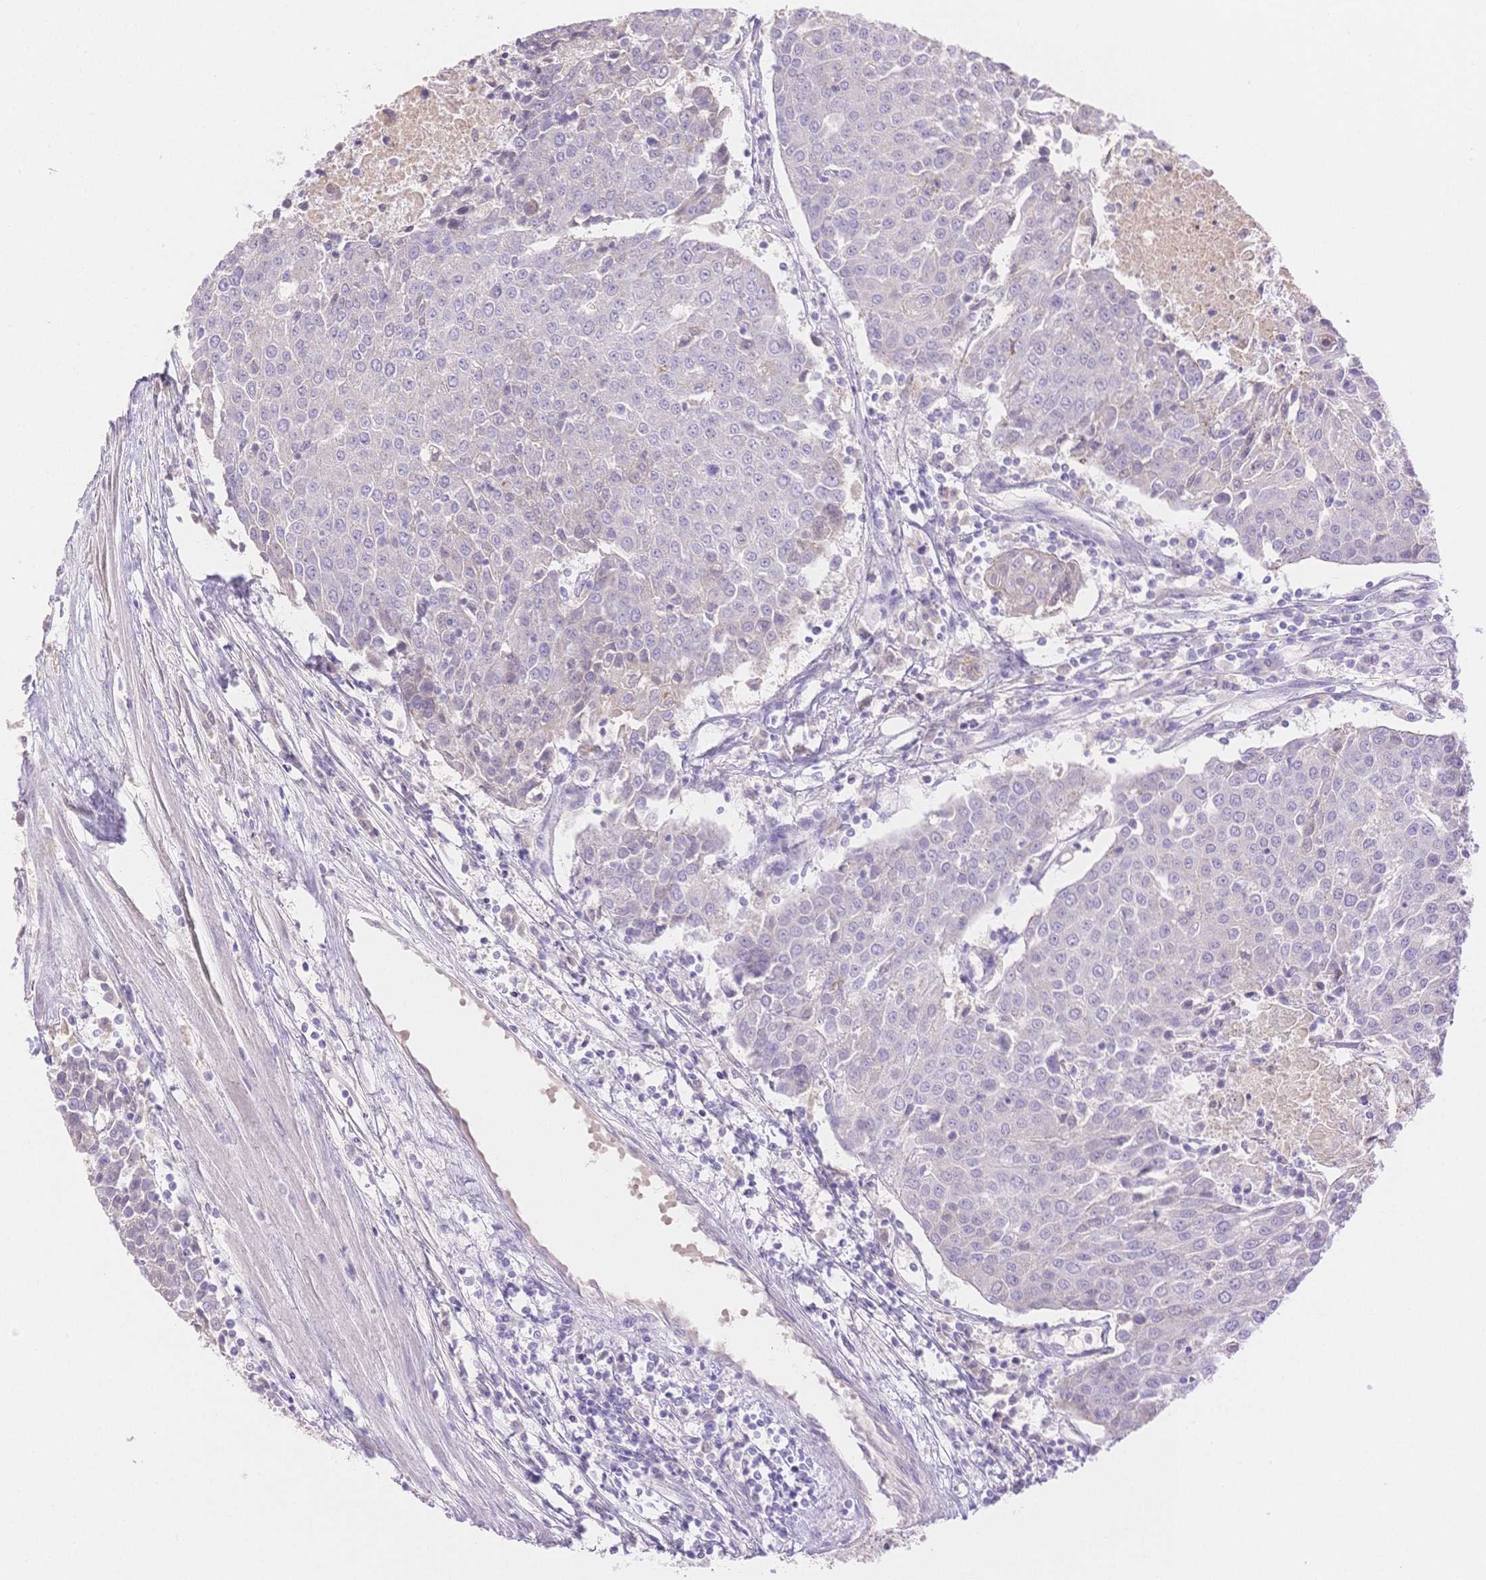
{"staining": {"intensity": "negative", "quantity": "none", "location": "none"}, "tissue": "urothelial cancer", "cell_type": "Tumor cells", "image_type": "cancer", "snomed": [{"axis": "morphology", "description": "Urothelial carcinoma, High grade"}, {"axis": "topography", "description": "Urinary bladder"}], "caption": "IHC of human high-grade urothelial carcinoma shows no positivity in tumor cells.", "gene": "WDR54", "patient": {"sex": "female", "age": 85}}